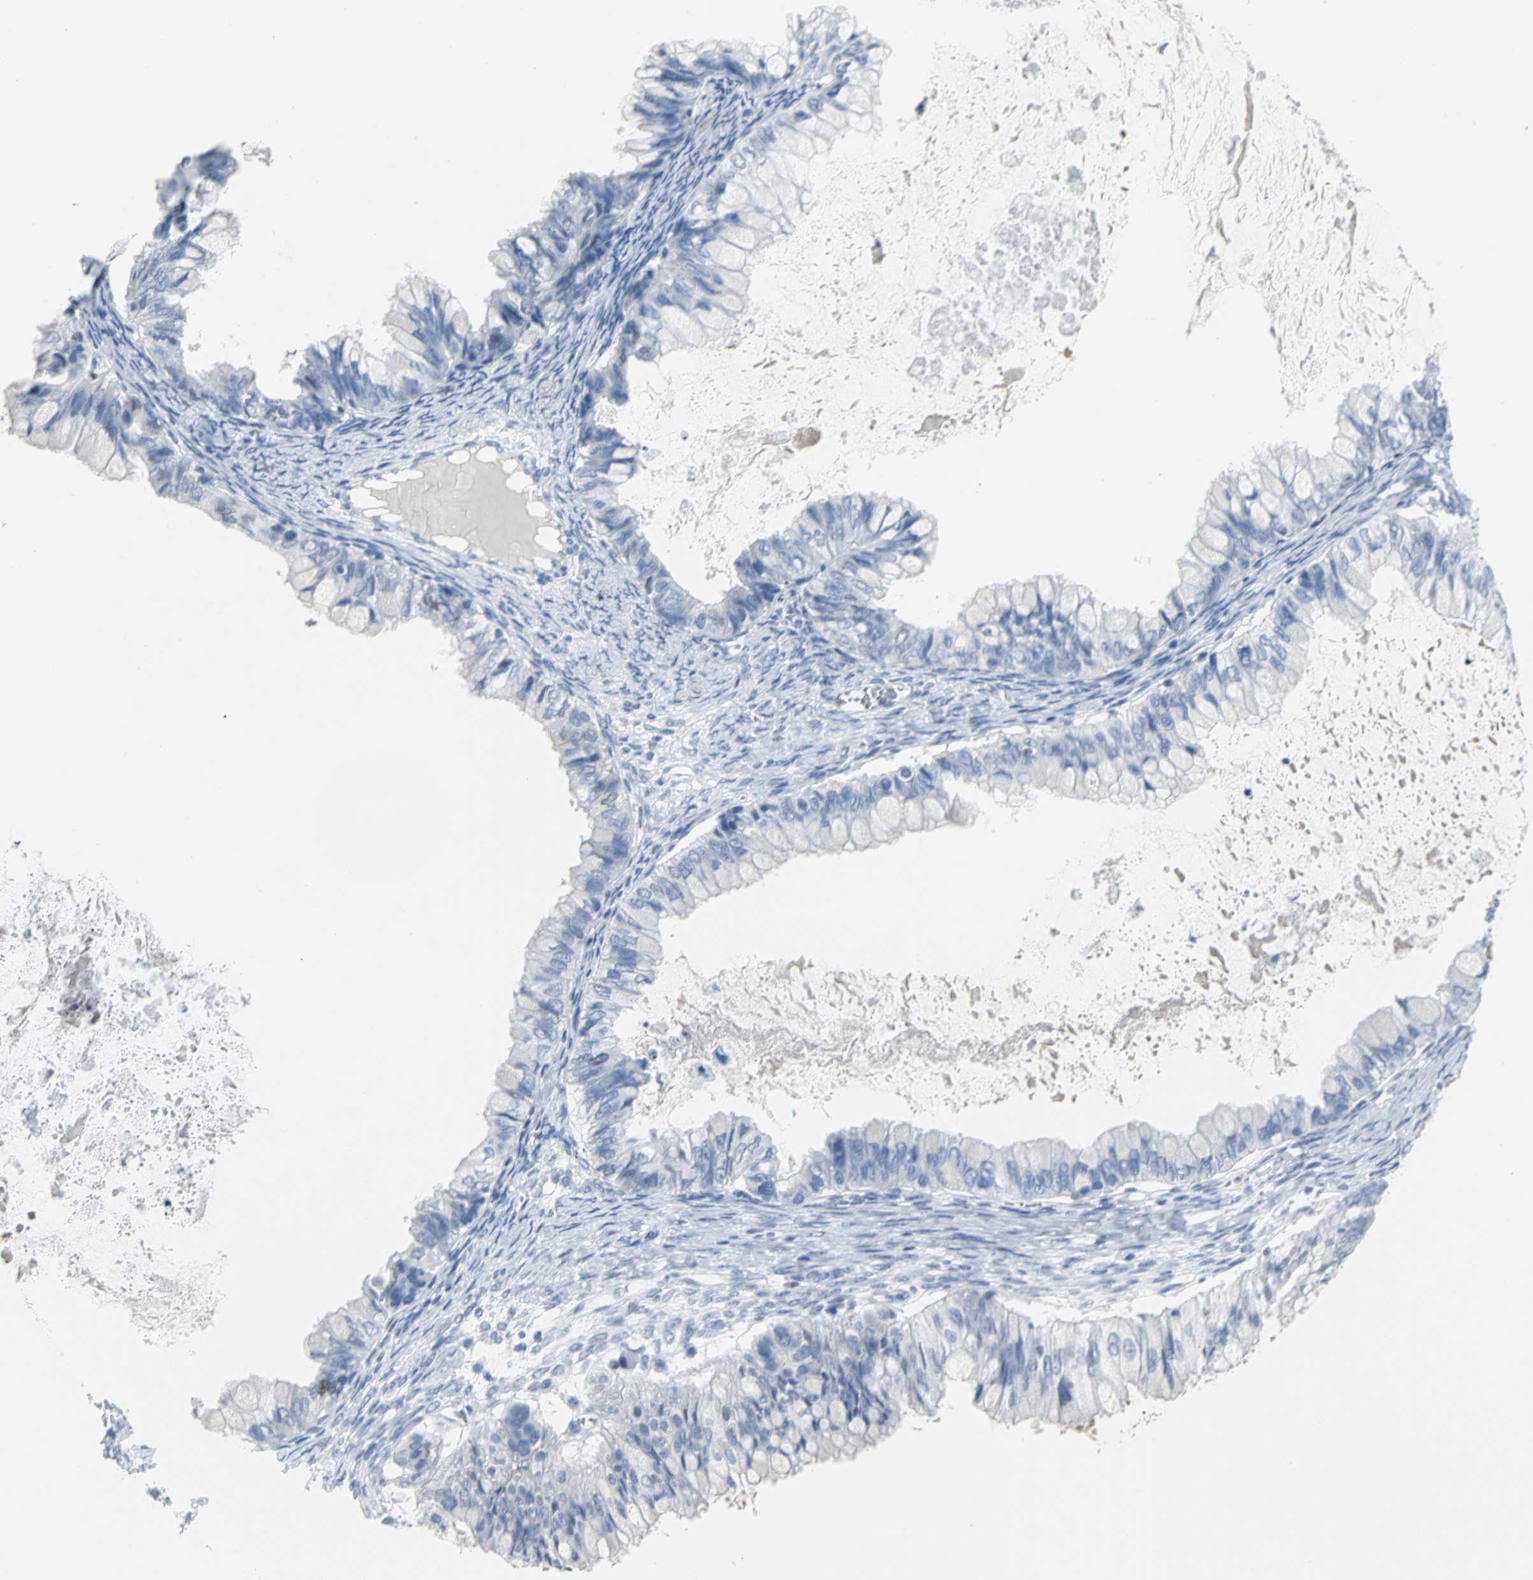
{"staining": {"intensity": "moderate", "quantity": "<25%", "location": "nuclear"}, "tissue": "ovarian cancer", "cell_type": "Tumor cells", "image_type": "cancer", "snomed": [{"axis": "morphology", "description": "Cystadenocarcinoma, mucinous, NOS"}, {"axis": "topography", "description": "Ovary"}], "caption": "Tumor cells reveal low levels of moderate nuclear staining in about <25% of cells in human mucinous cystadenocarcinoma (ovarian). Using DAB (brown) and hematoxylin (blue) stains, captured at high magnification using brightfield microscopy.", "gene": "MCM3", "patient": {"sex": "female", "age": 80}}